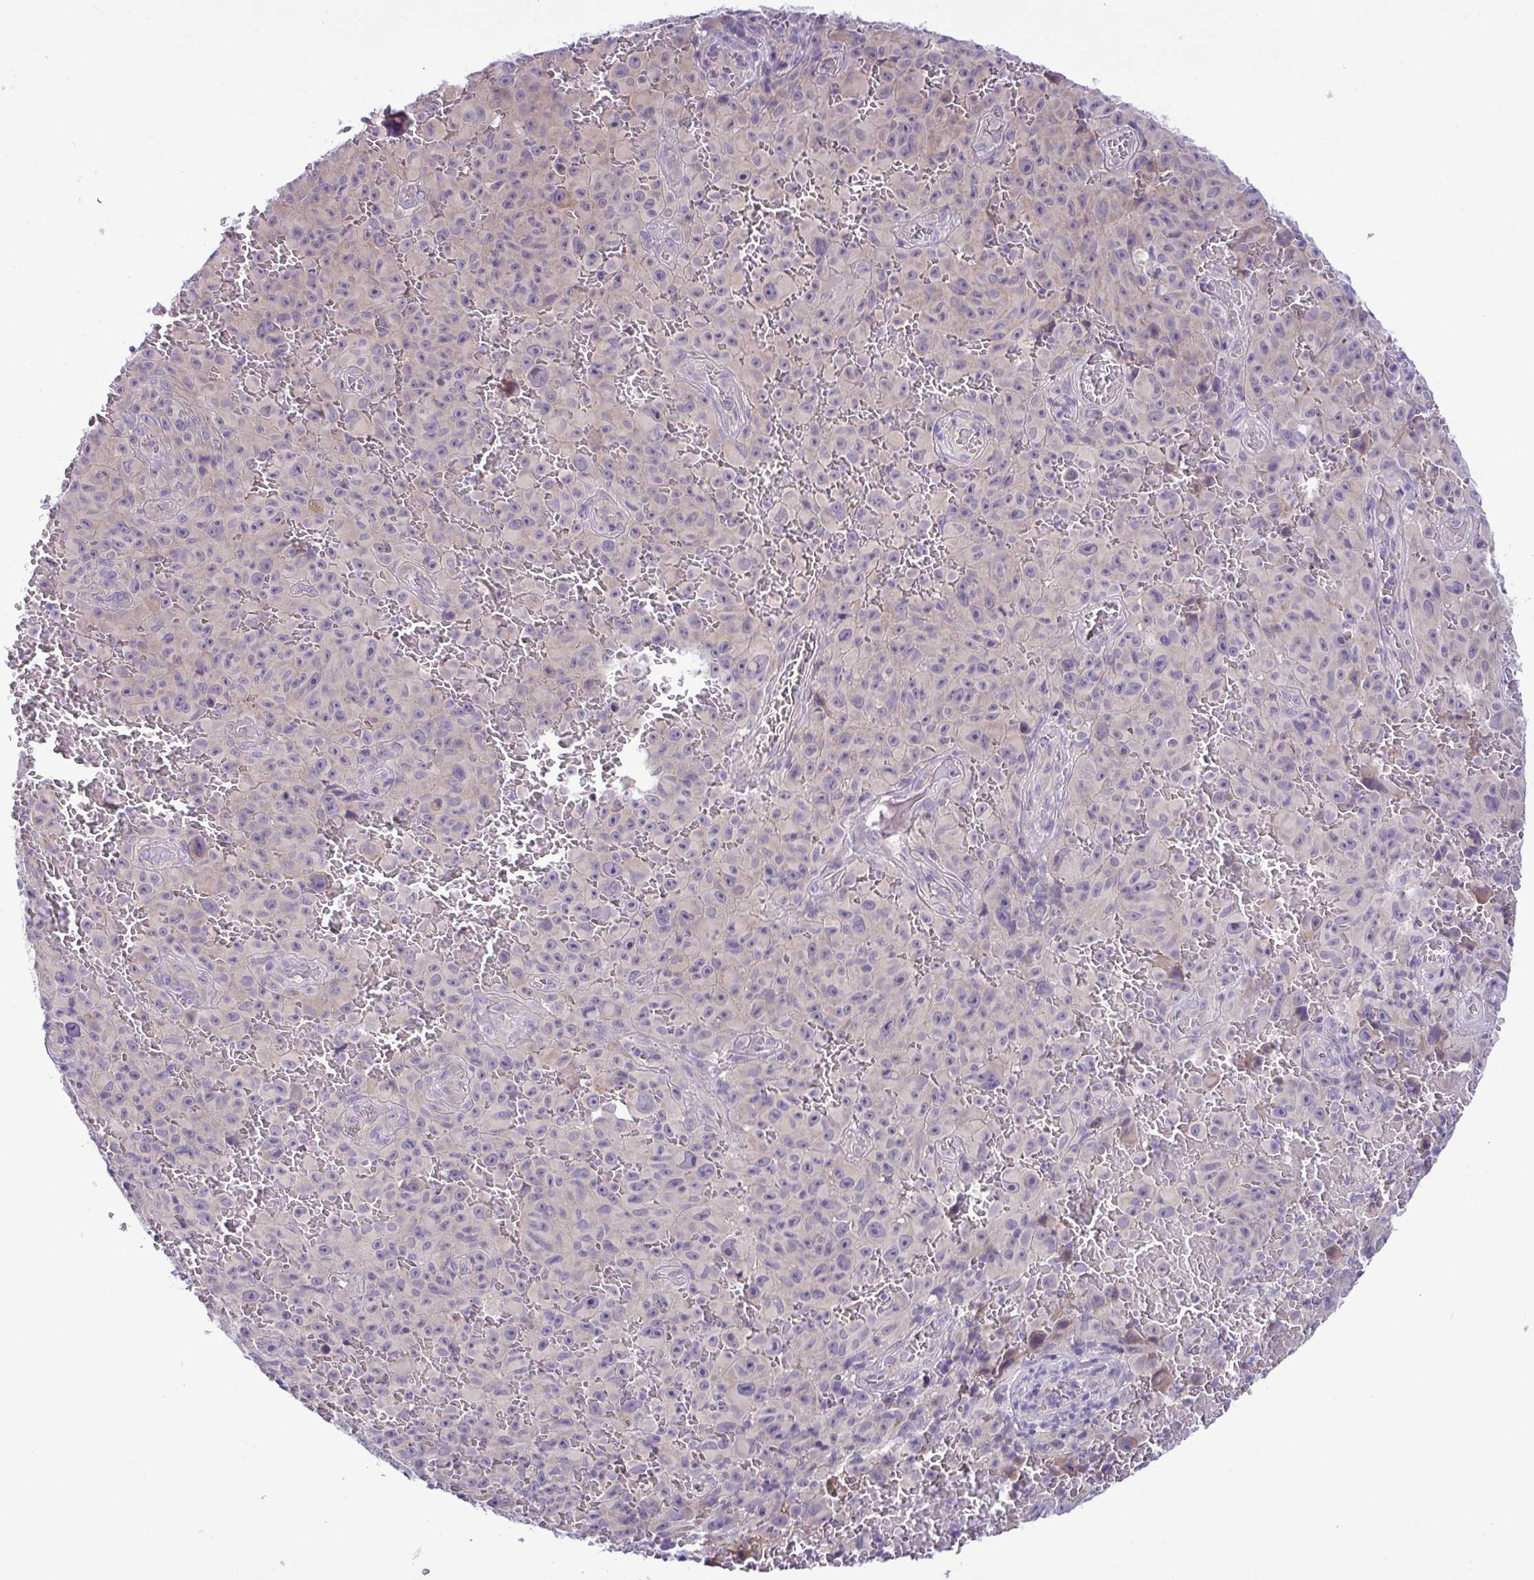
{"staining": {"intensity": "negative", "quantity": "none", "location": "none"}, "tissue": "melanoma", "cell_type": "Tumor cells", "image_type": "cancer", "snomed": [{"axis": "morphology", "description": "Malignant melanoma, NOS"}, {"axis": "topography", "description": "Skin"}], "caption": "Protein analysis of melanoma demonstrates no significant positivity in tumor cells.", "gene": "SYNPO2L", "patient": {"sex": "female", "age": 82}}